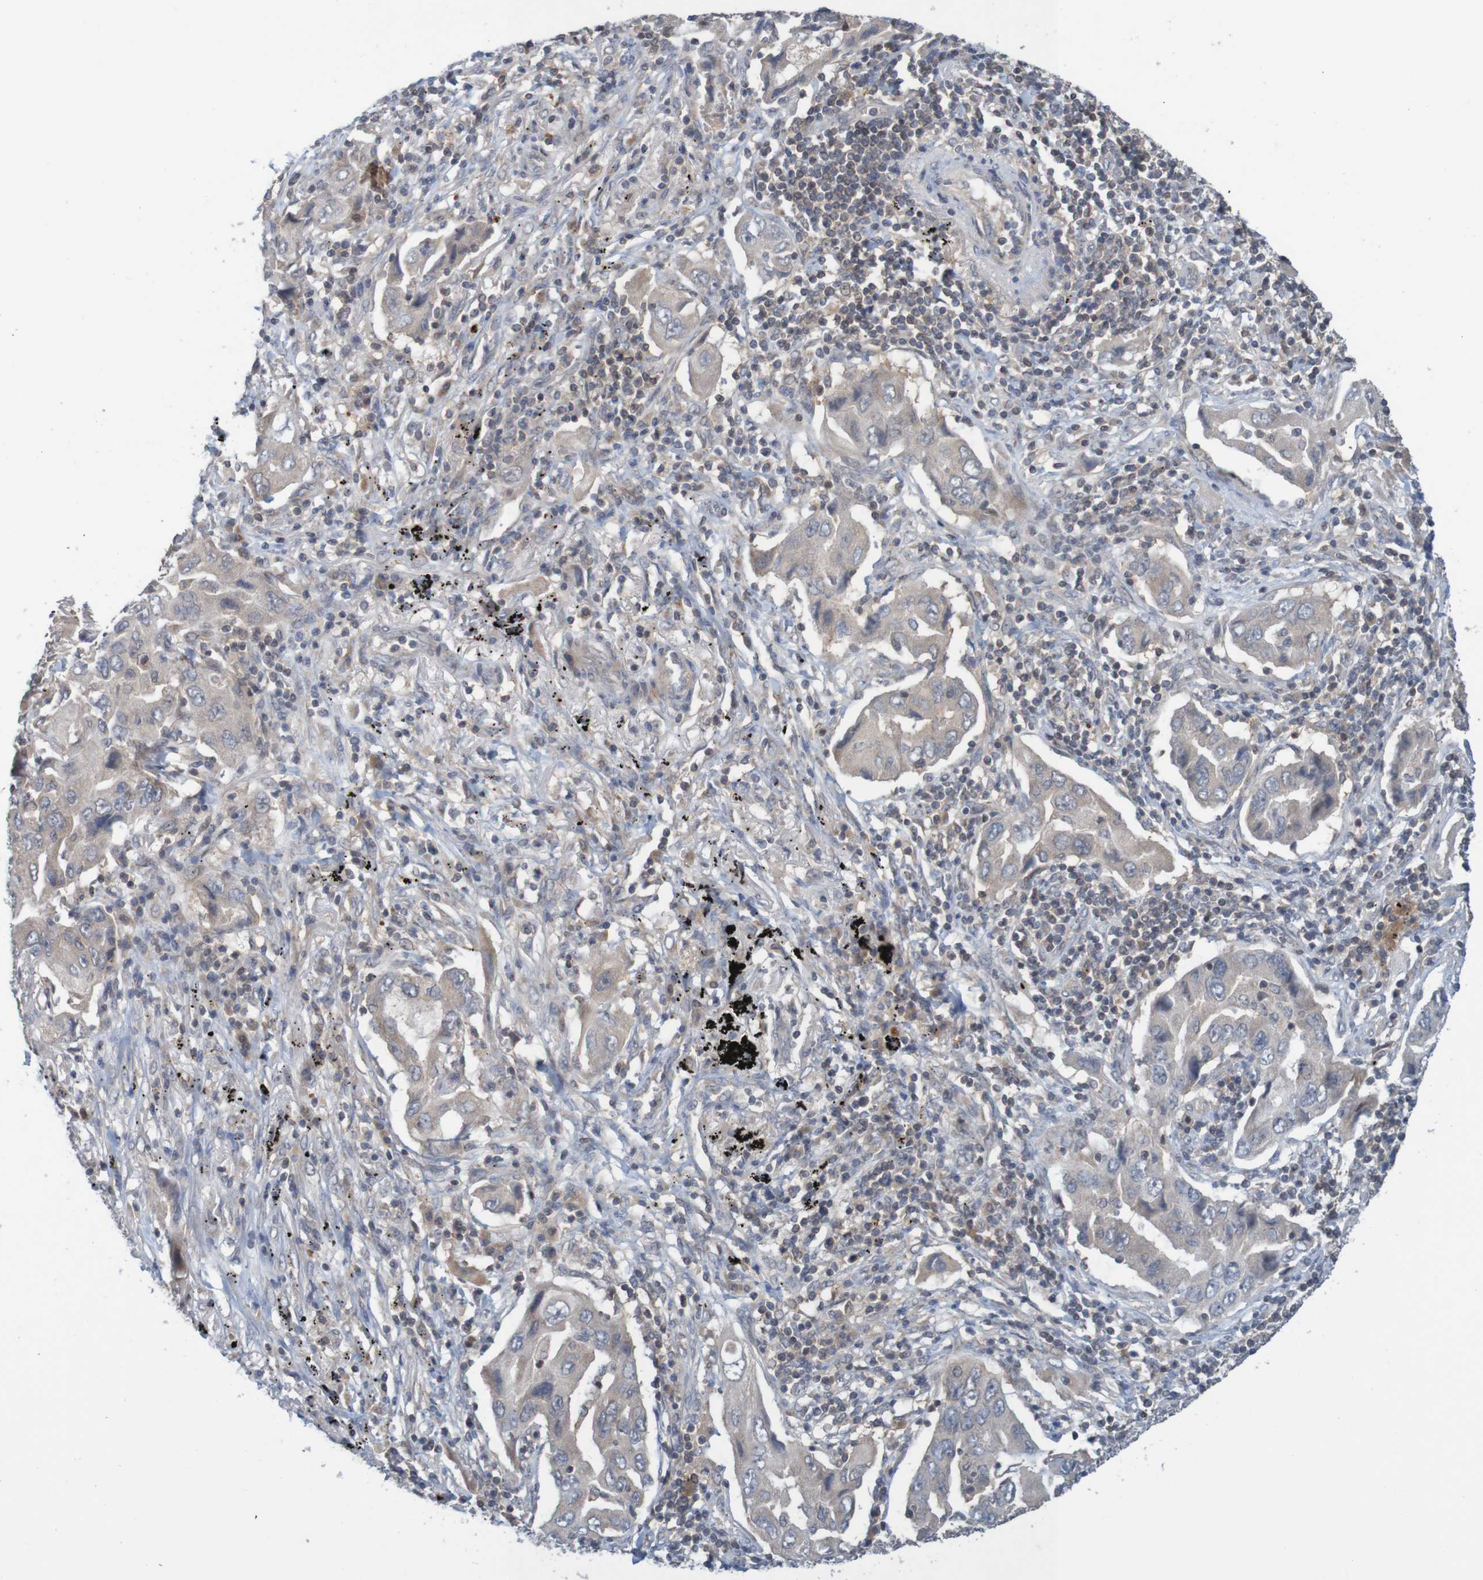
{"staining": {"intensity": "negative", "quantity": "none", "location": "none"}, "tissue": "lung cancer", "cell_type": "Tumor cells", "image_type": "cancer", "snomed": [{"axis": "morphology", "description": "Adenocarcinoma, NOS"}, {"axis": "topography", "description": "Lung"}], "caption": "DAB (3,3'-diaminobenzidine) immunohistochemical staining of lung cancer (adenocarcinoma) exhibits no significant positivity in tumor cells. (IHC, brightfield microscopy, high magnification).", "gene": "ANKK1", "patient": {"sex": "female", "age": 65}}